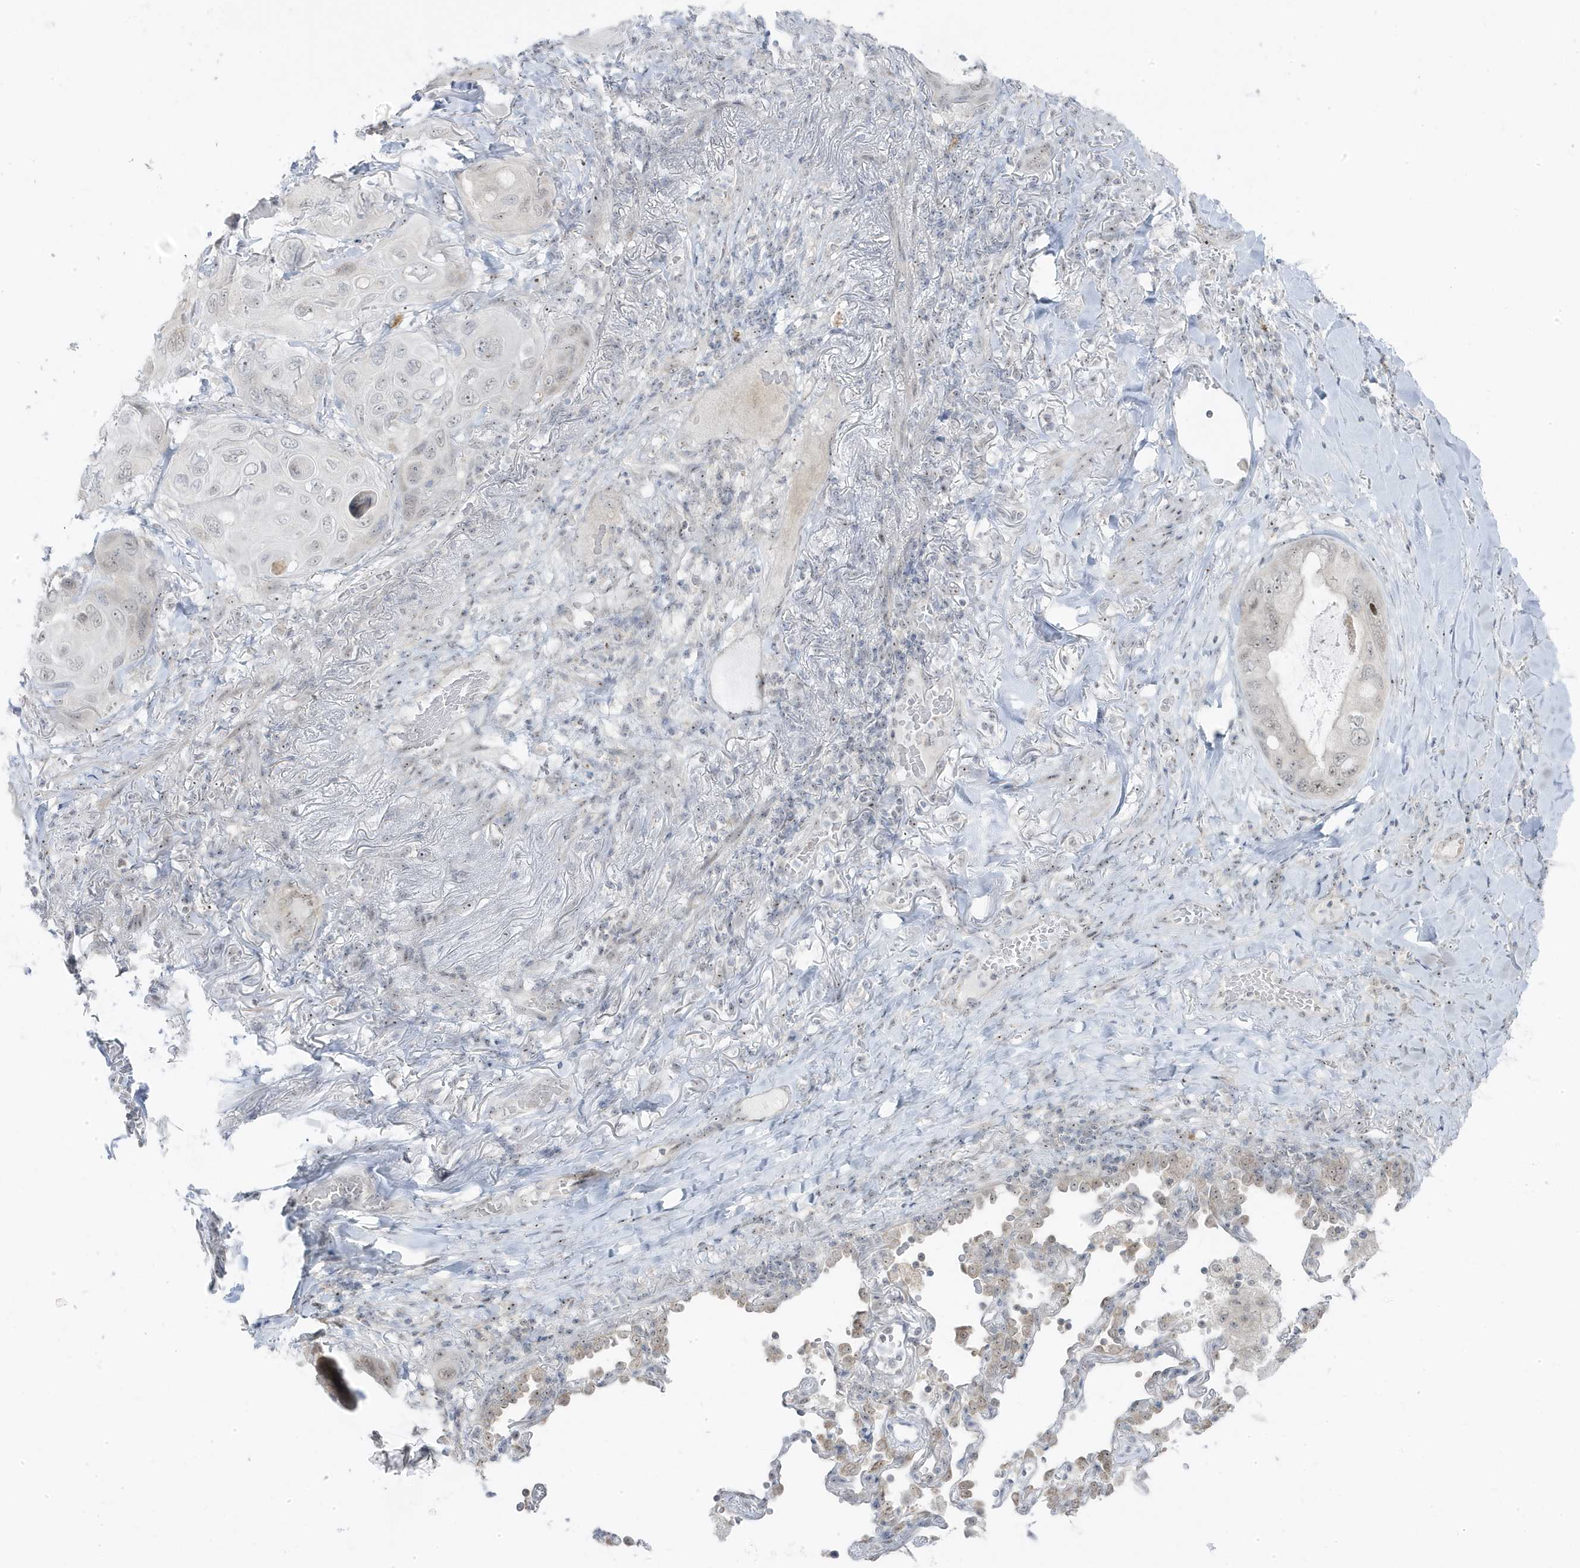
{"staining": {"intensity": "weak", "quantity": "<25%", "location": "nuclear"}, "tissue": "lung cancer", "cell_type": "Tumor cells", "image_type": "cancer", "snomed": [{"axis": "morphology", "description": "Squamous cell carcinoma, NOS"}, {"axis": "topography", "description": "Lung"}], "caption": "The IHC histopathology image has no significant expression in tumor cells of lung cancer tissue.", "gene": "TSEN15", "patient": {"sex": "female", "age": 73}}